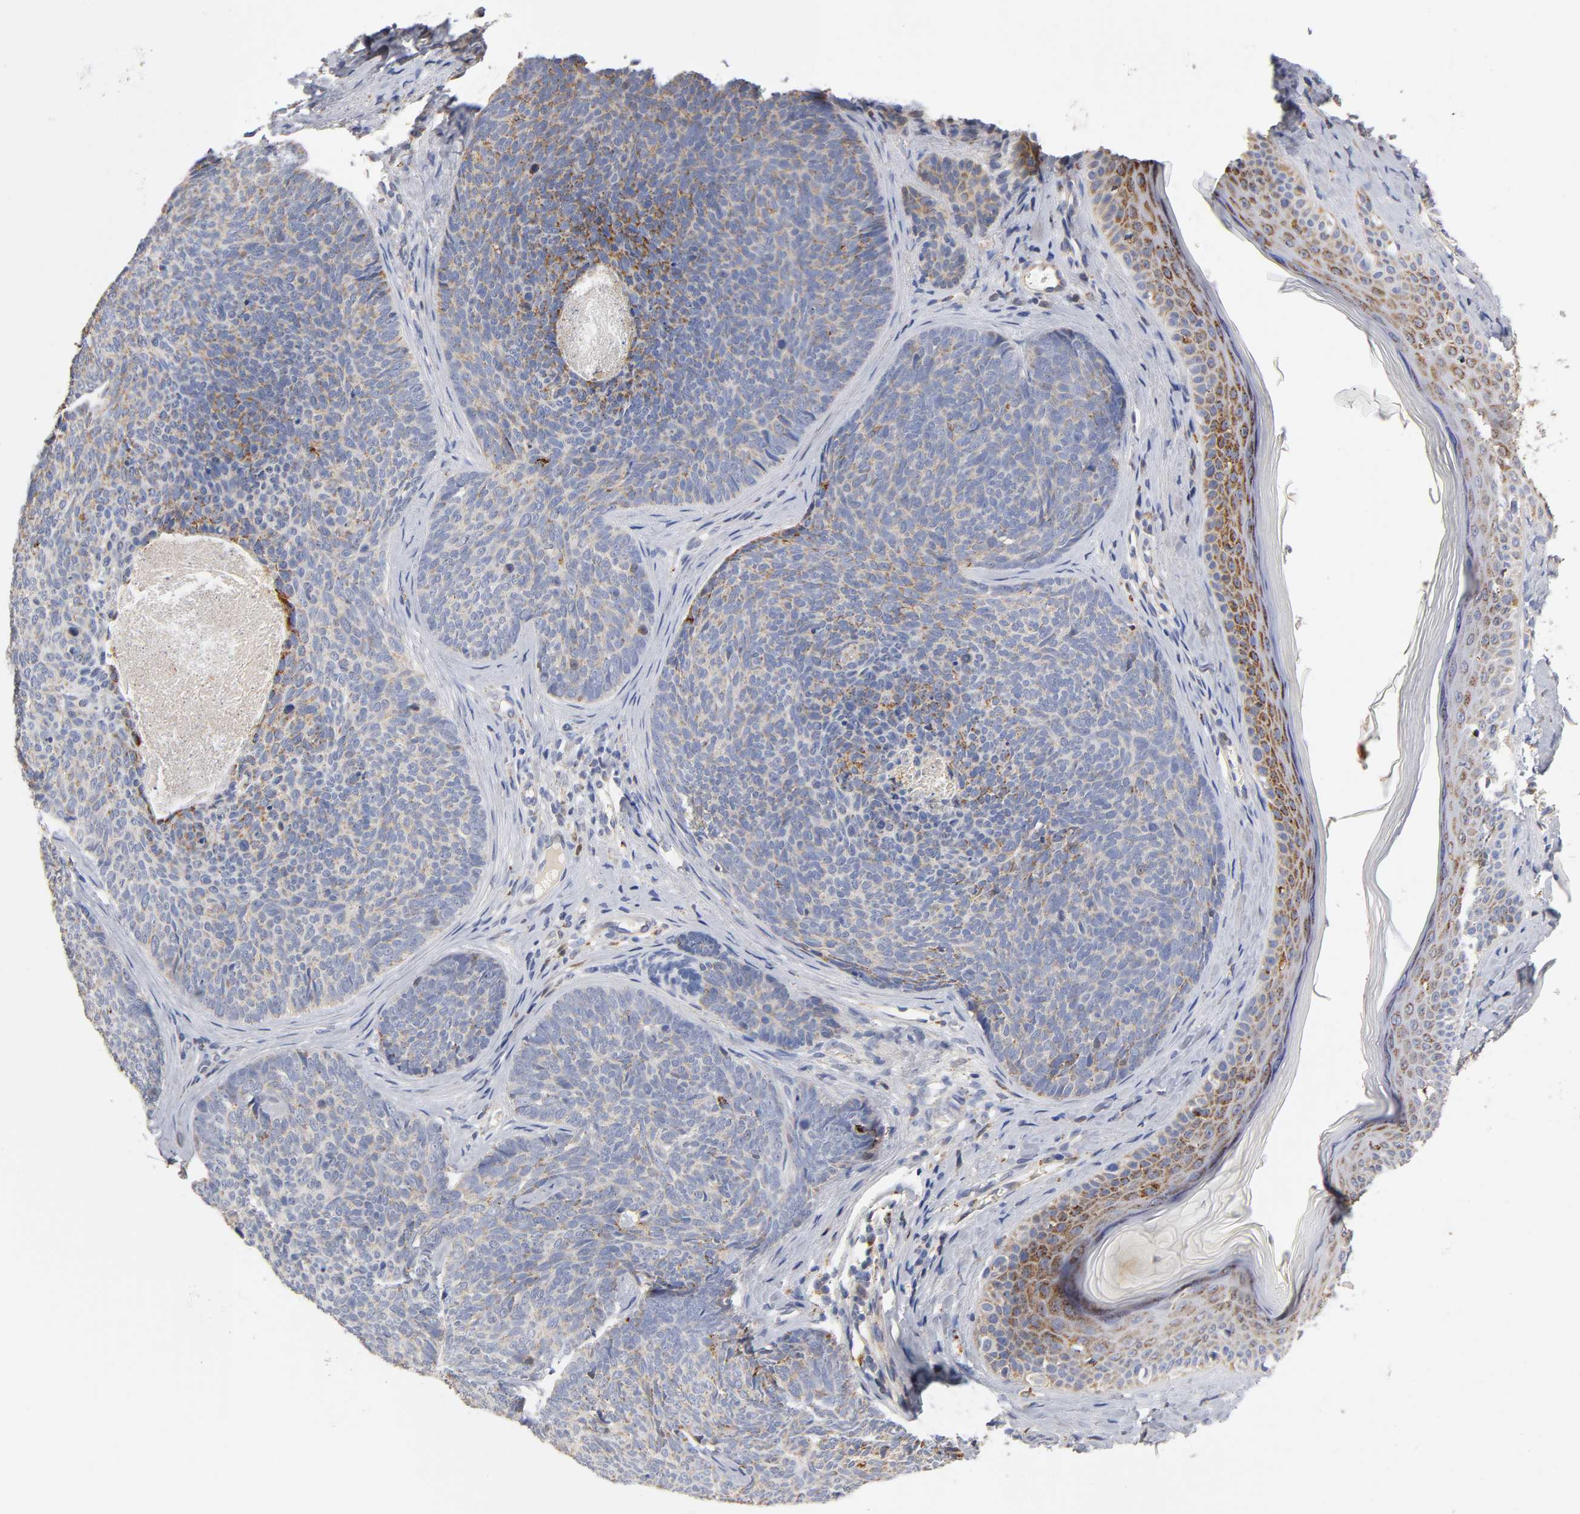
{"staining": {"intensity": "moderate", "quantity": "25%-75%", "location": "cytoplasmic/membranous"}, "tissue": "skin cancer", "cell_type": "Tumor cells", "image_type": "cancer", "snomed": [{"axis": "morphology", "description": "Normal tissue, NOS"}, {"axis": "morphology", "description": "Basal cell carcinoma"}, {"axis": "topography", "description": "Skin"}], "caption": "Immunohistochemistry photomicrograph of human skin cancer stained for a protein (brown), which exhibits medium levels of moderate cytoplasmic/membranous positivity in about 25%-75% of tumor cells.", "gene": "ISG15", "patient": {"sex": "female", "age": 69}}